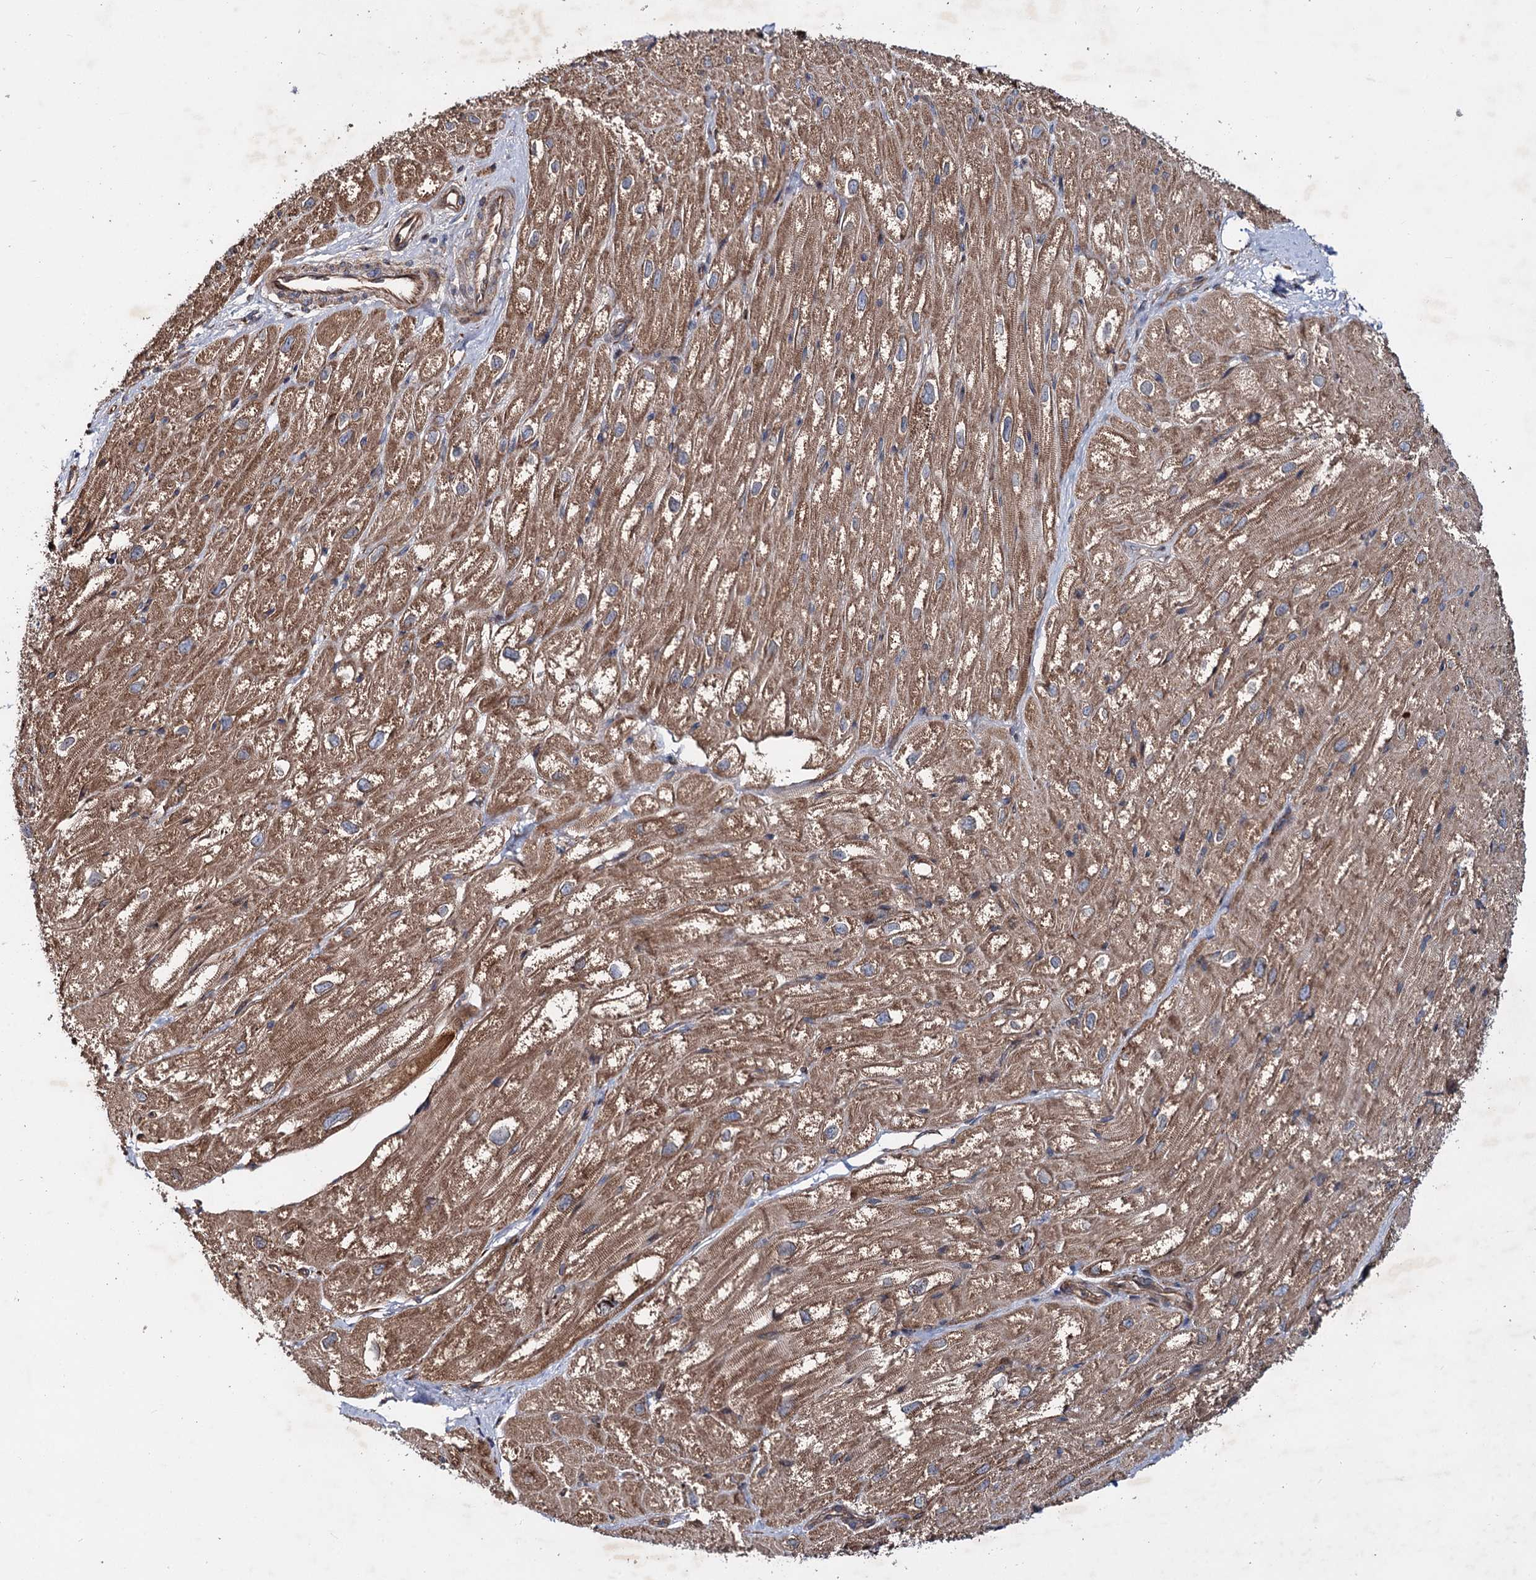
{"staining": {"intensity": "moderate", "quantity": ">75%", "location": "cytoplasmic/membranous"}, "tissue": "heart muscle", "cell_type": "Cardiomyocytes", "image_type": "normal", "snomed": [{"axis": "morphology", "description": "Normal tissue, NOS"}, {"axis": "topography", "description": "Heart"}], "caption": "This image exhibits benign heart muscle stained with IHC to label a protein in brown. The cytoplasmic/membranous of cardiomyocytes show moderate positivity for the protein. Nuclei are counter-stained blue.", "gene": "PTDSS2", "patient": {"sex": "male", "age": 50}}